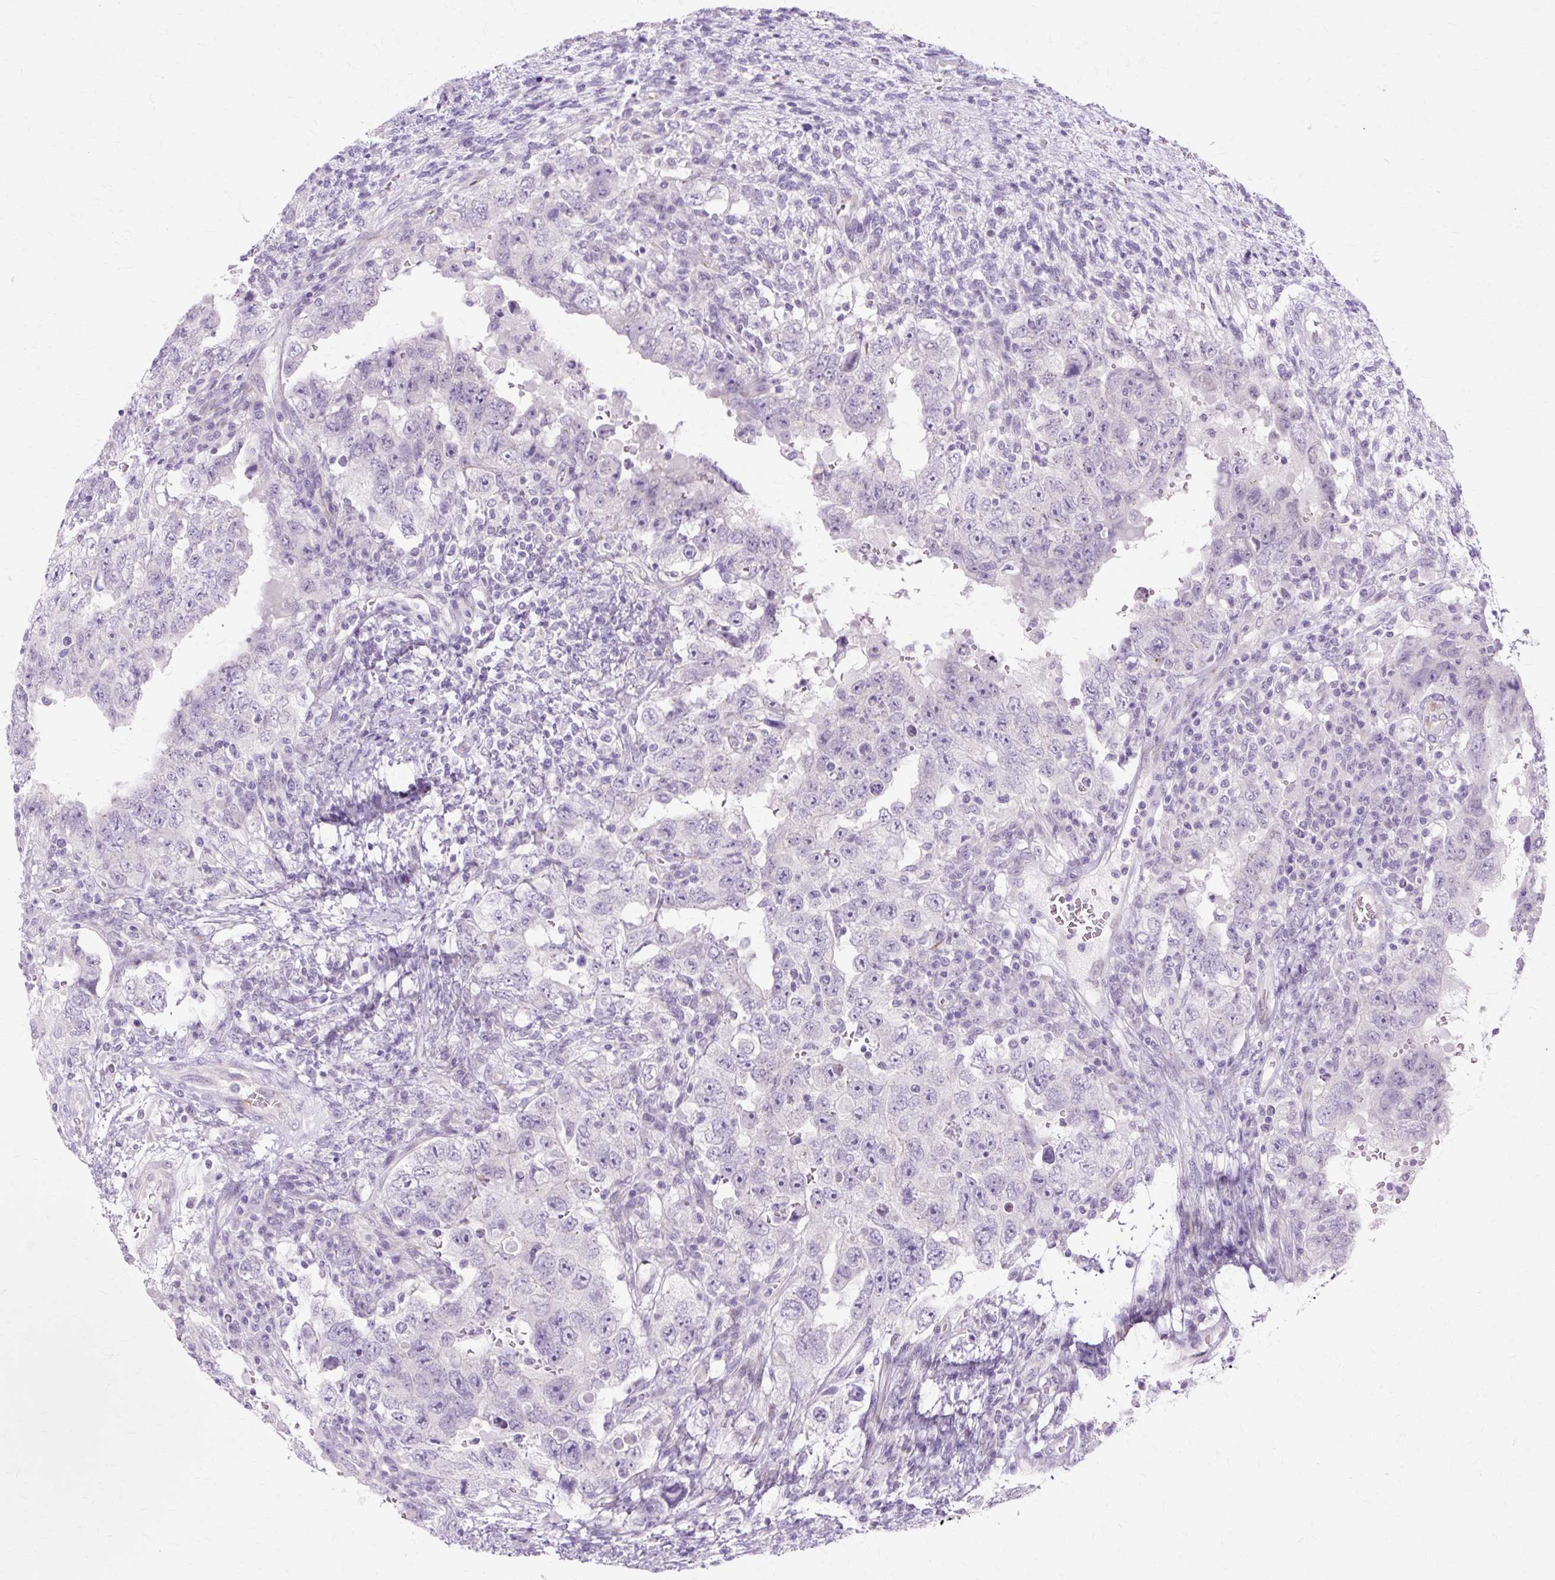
{"staining": {"intensity": "negative", "quantity": "none", "location": "none"}, "tissue": "testis cancer", "cell_type": "Tumor cells", "image_type": "cancer", "snomed": [{"axis": "morphology", "description": "Carcinoma, Embryonal, NOS"}, {"axis": "topography", "description": "Testis"}], "caption": "Immunohistochemical staining of testis cancer (embryonal carcinoma) shows no significant staining in tumor cells.", "gene": "ZNF35", "patient": {"sex": "male", "age": 26}}